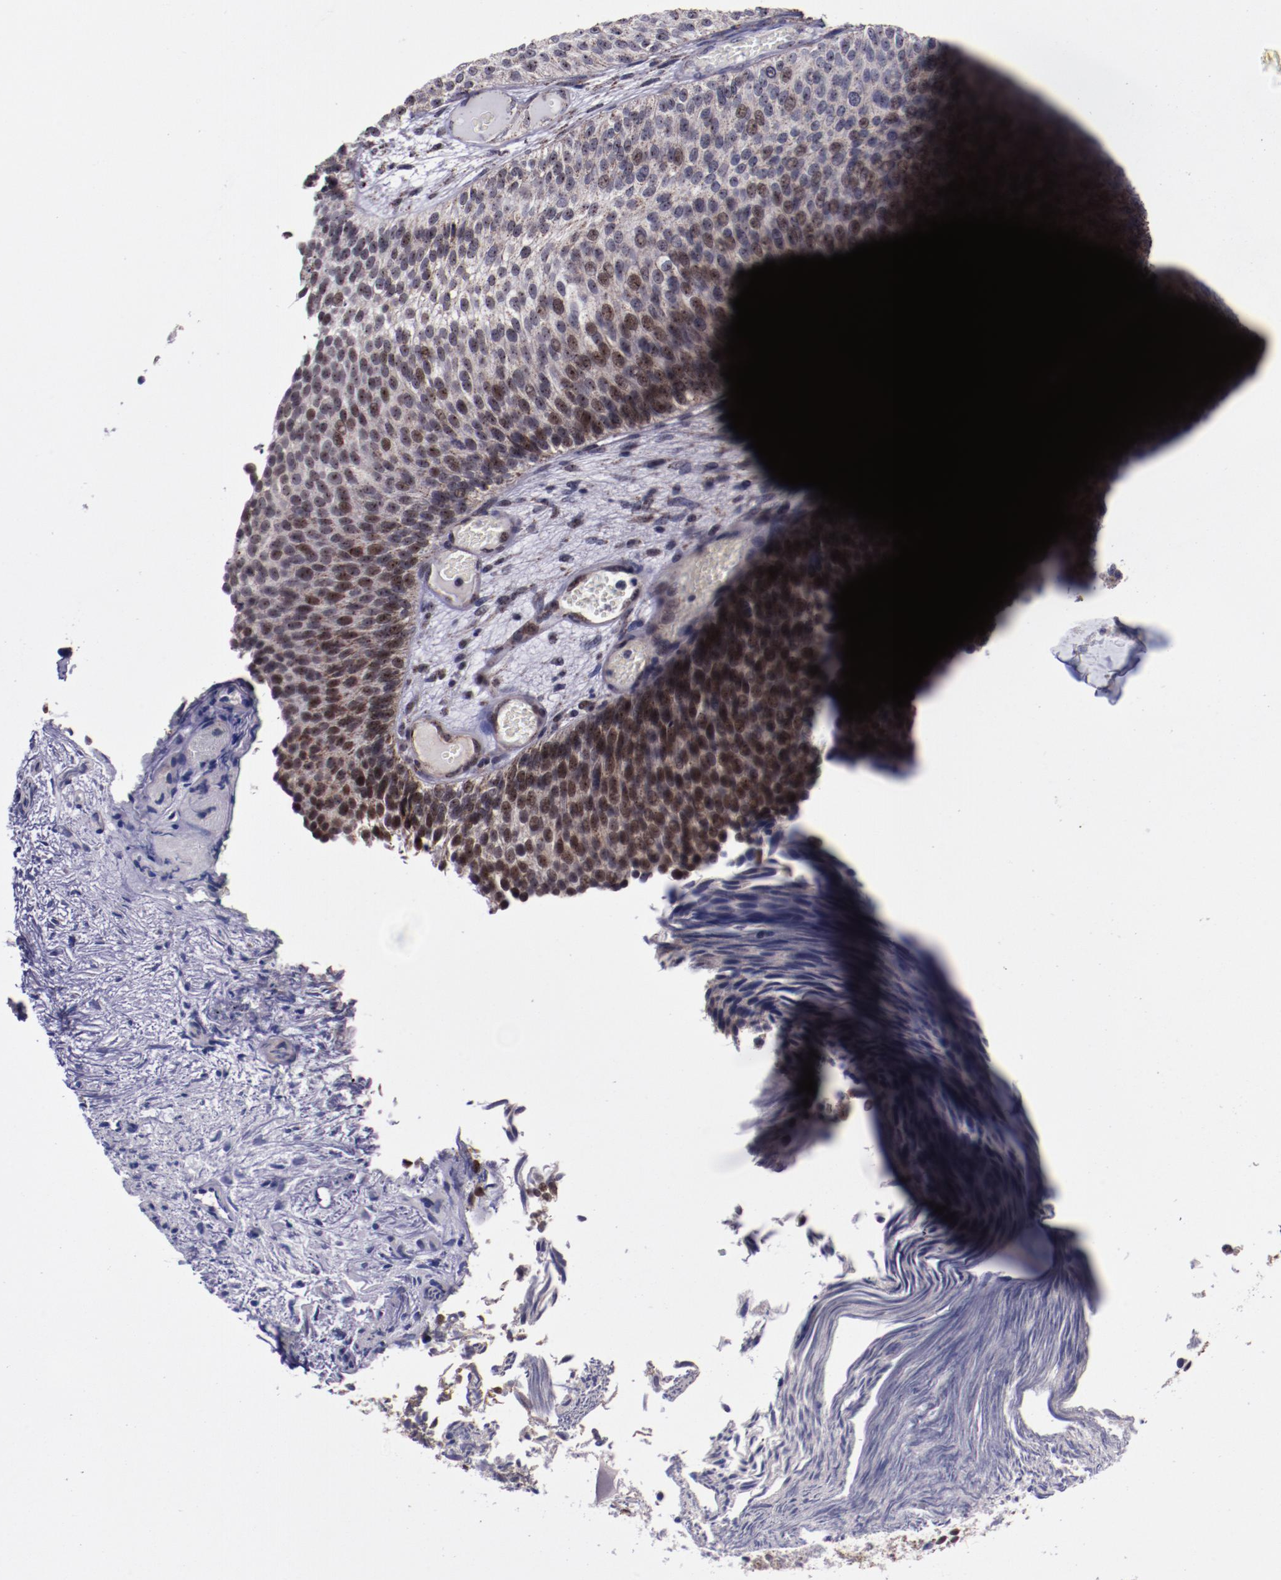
{"staining": {"intensity": "moderate", "quantity": "25%-75%", "location": "cytoplasmic/membranous,nuclear"}, "tissue": "urothelial cancer", "cell_type": "Tumor cells", "image_type": "cancer", "snomed": [{"axis": "morphology", "description": "Urothelial carcinoma, Low grade"}, {"axis": "topography", "description": "Urinary bladder"}], "caption": "A micrograph showing moderate cytoplasmic/membranous and nuclear staining in approximately 25%-75% of tumor cells in urothelial cancer, as visualized by brown immunohistochemical staining.", "gene": "LONP1", "patient": {"sex": "male", "age": 84}}